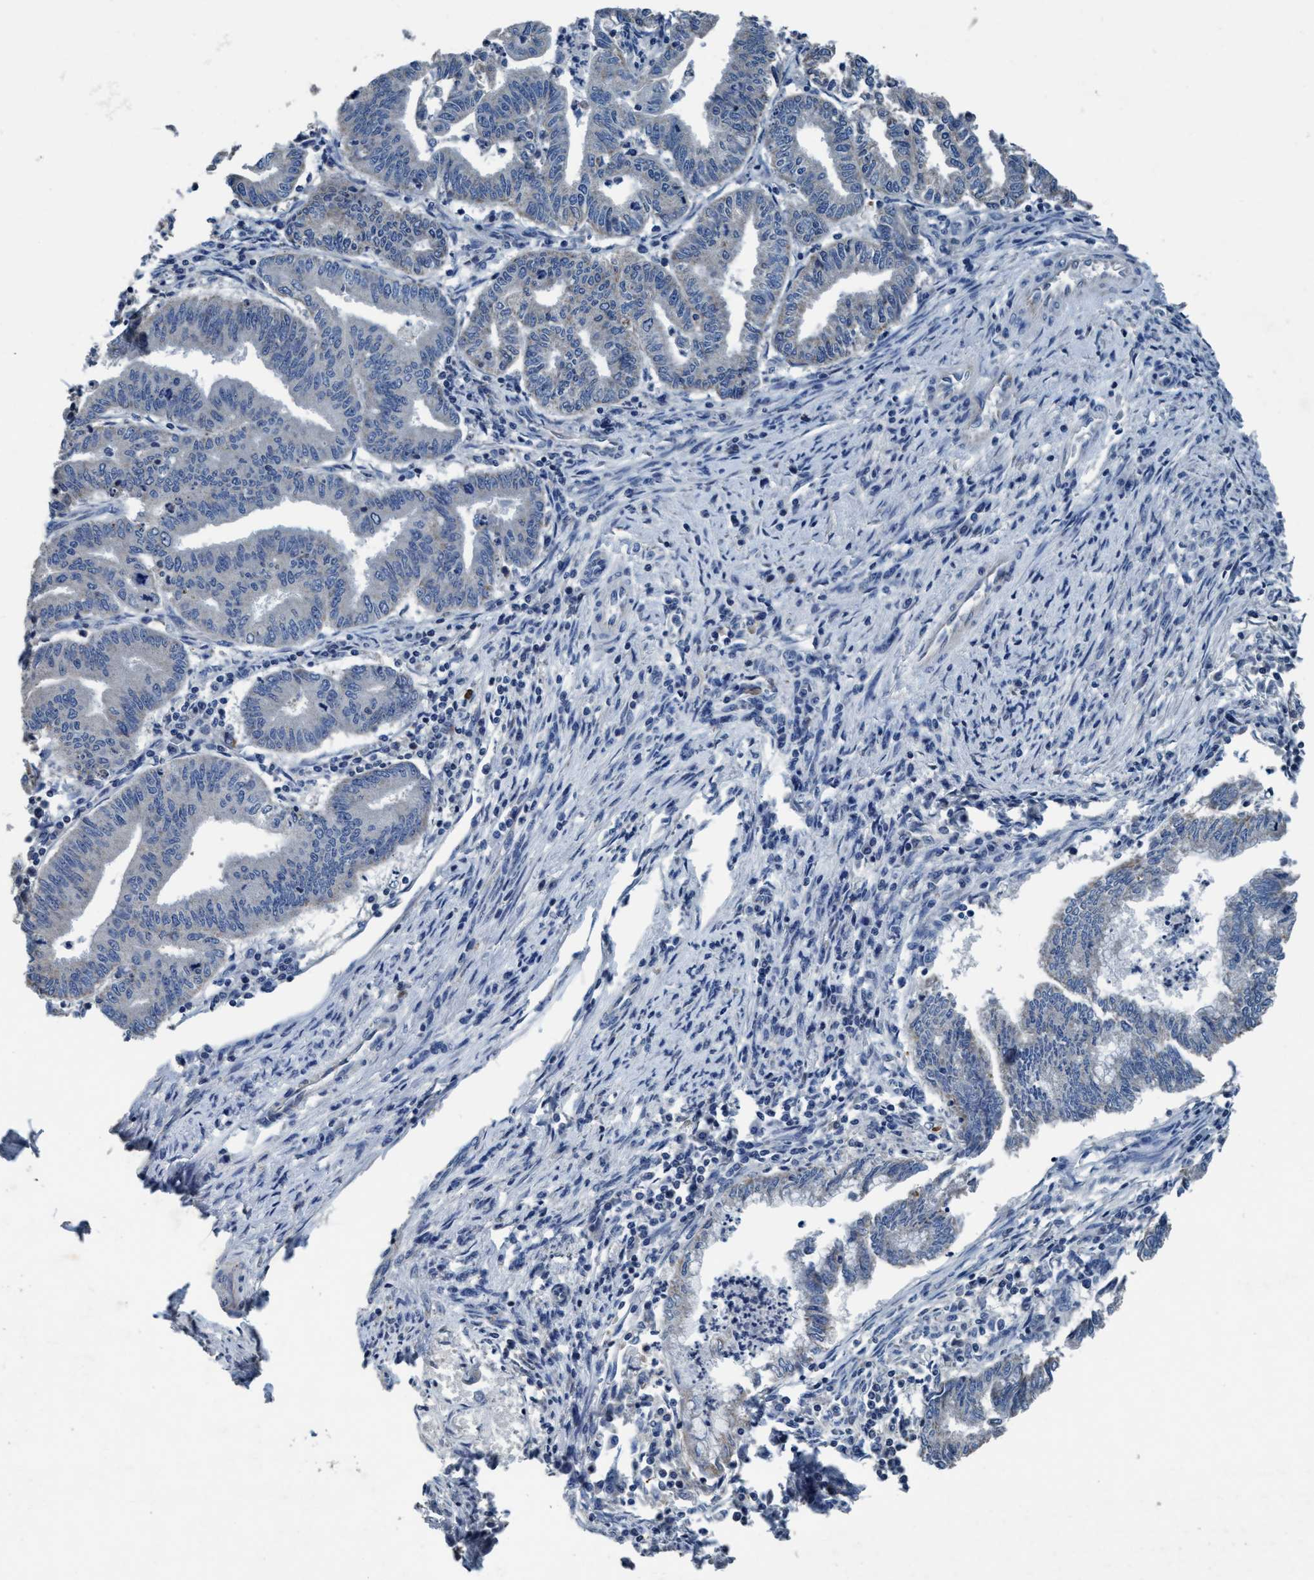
{"staining": {"intensity": "weak", "quantity": "<25%", "location": "cytoplasmic/membranous"}, "tissue": "endometrial cancer", "cell_type": "Tumor cells", "image_type": "cancer", "snomed": [{"axis": "morphology", "description": "Polyp, NOS"}, {"axis": "morphology", "description": "Adenocarcinoma, NOS"}, {"axis": "morphology", "description": "Adenoma, NOS"}, {"axis": "topography", "description": "Endometrium"}], "caption": "The photomicrograph reveals no significant staining in tumor cells of adenocarcinoma (endometrial).", "gene": "ANKFN1", "patient": {"sex": "female", "age": 79}}